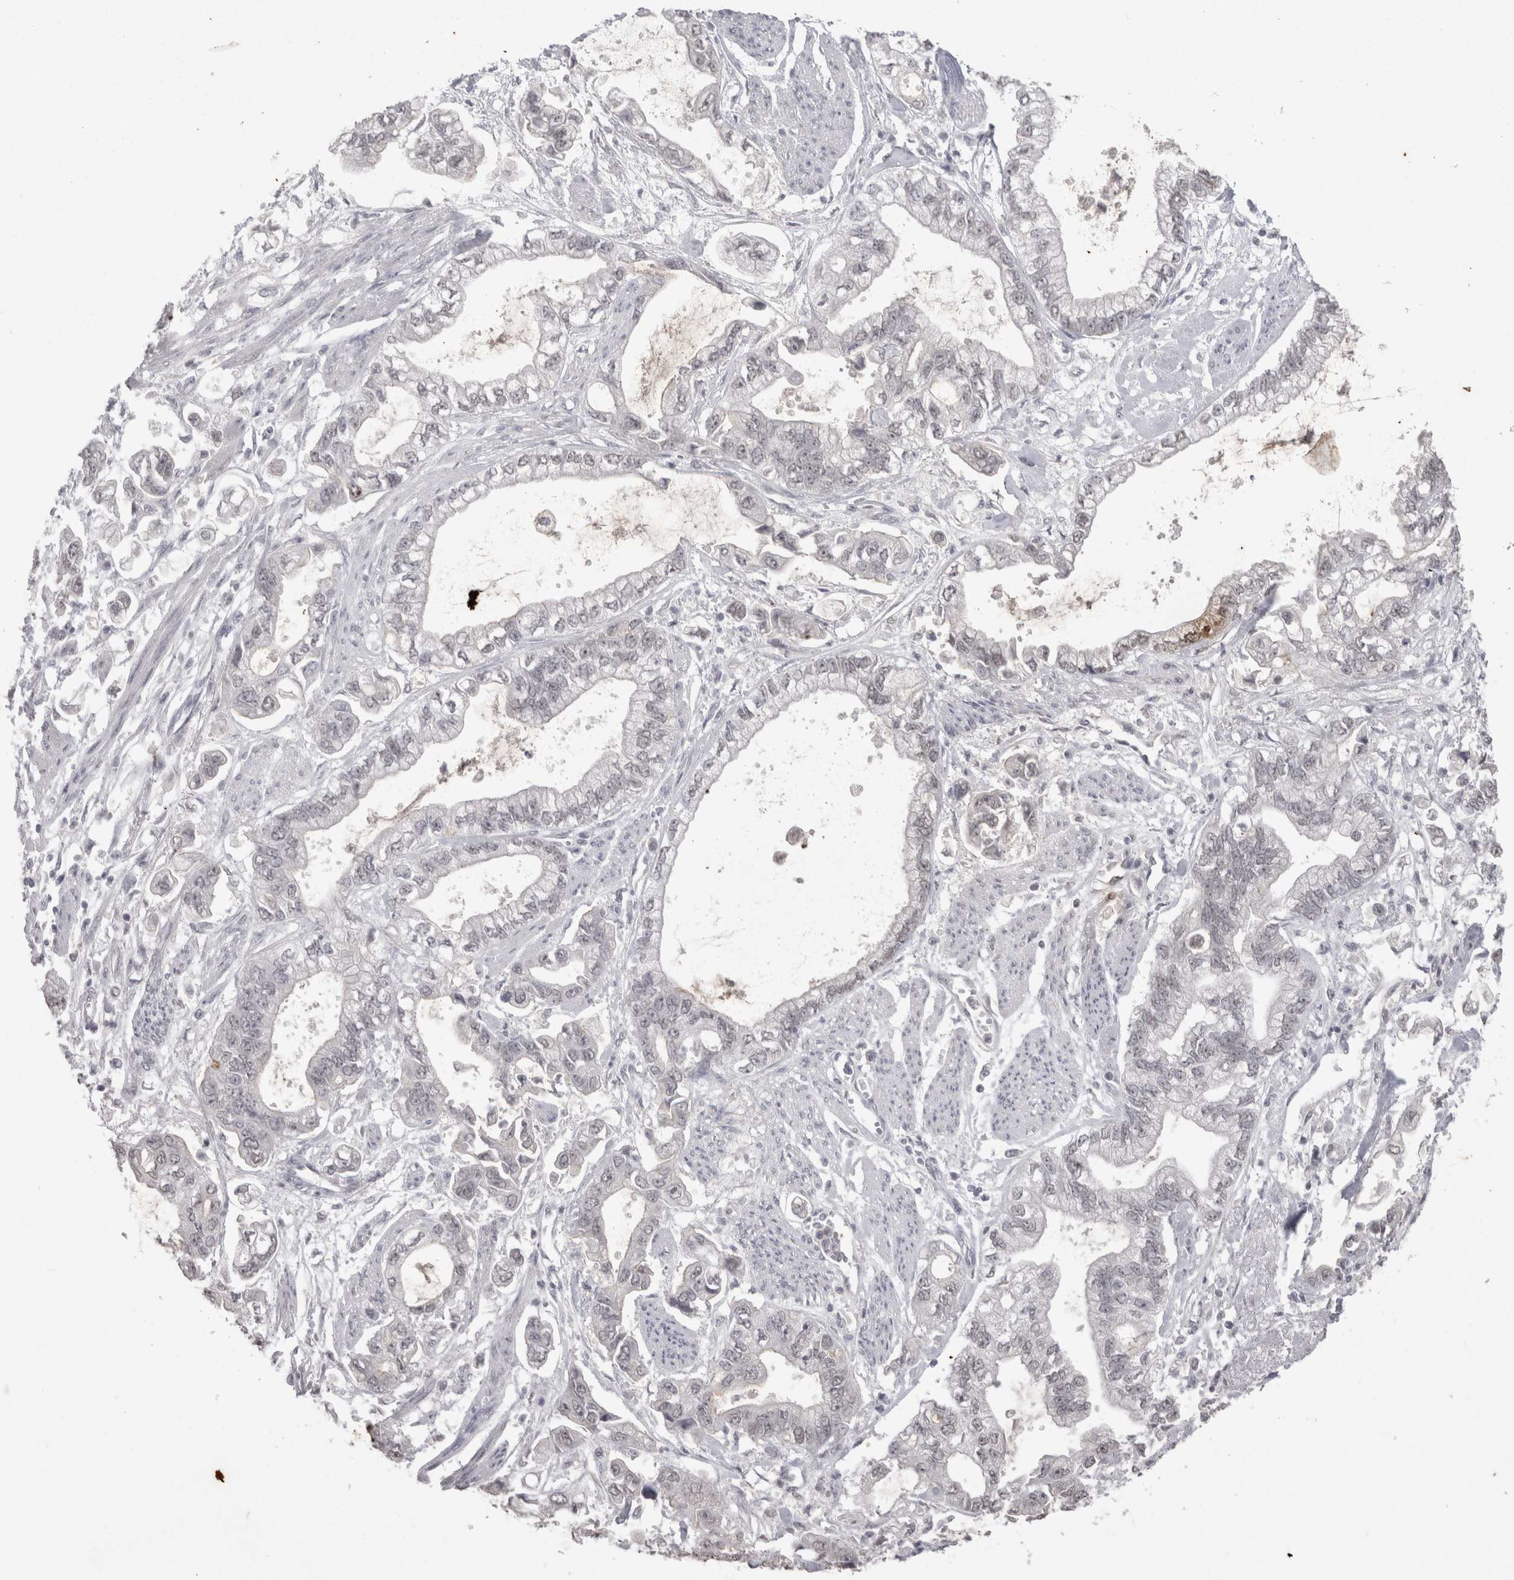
{"staining": {"intensity": "negative", "quantity": "none", "location": "none"}, "tissue": "stomach cancer", "cell_type": "Tumor cells", "image_type": "cancer", "snomed": [{"axis": "morphology", "description": "Normal tissue, NOS"}, {"axis": "morphology", "description": "Adenocarcinoma, NOS"}, {"axis": "topography", "description": "Stomach"}], "caption": "Tumor cells show no significant positivity in adenocarcinoma (stomach). (DAB (3,3'-diaminobenzidine) immunohistochemistry with hematoxylin counter stain).", "gene": "DDX4", "patient": {"sex": "male", "age": 62}}